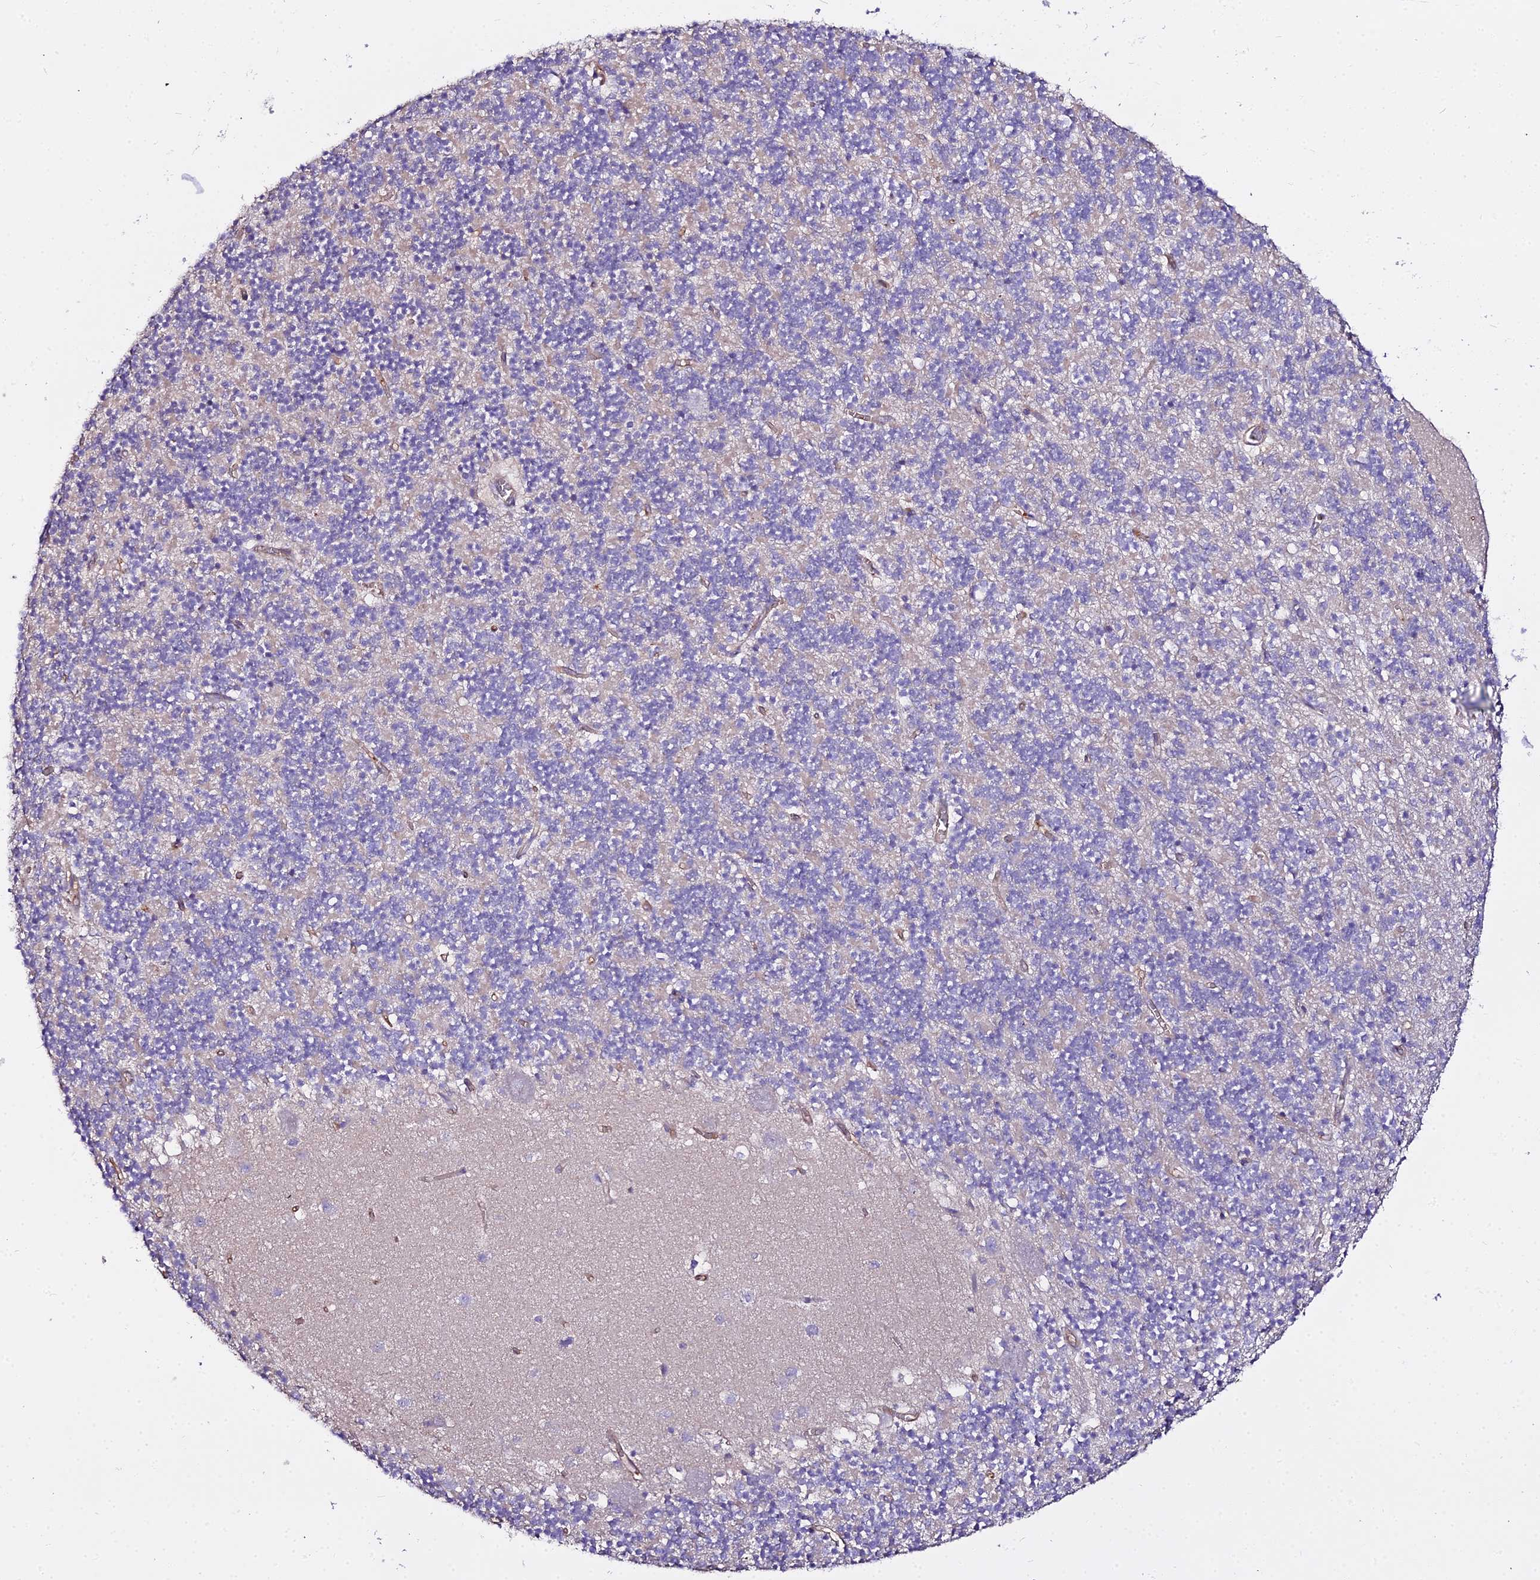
{"staining": {"intensity": "negative", "quantity": "none", "location": "none"}, "tissue": "cerebellum", "cell_type": "Cells in granular layer", "image_type": "normal", "snomed": [{"axis": "morphology", "description": "Normal tissue, NOS"}, {"axis": "topography", "description": "Cerebellum"}], "caption": "The image demonstrates no staining of cells in granular layer in benign cerebellum.", "gene": "GLYAT", "patient": {"sex": "male", "age": 54}}